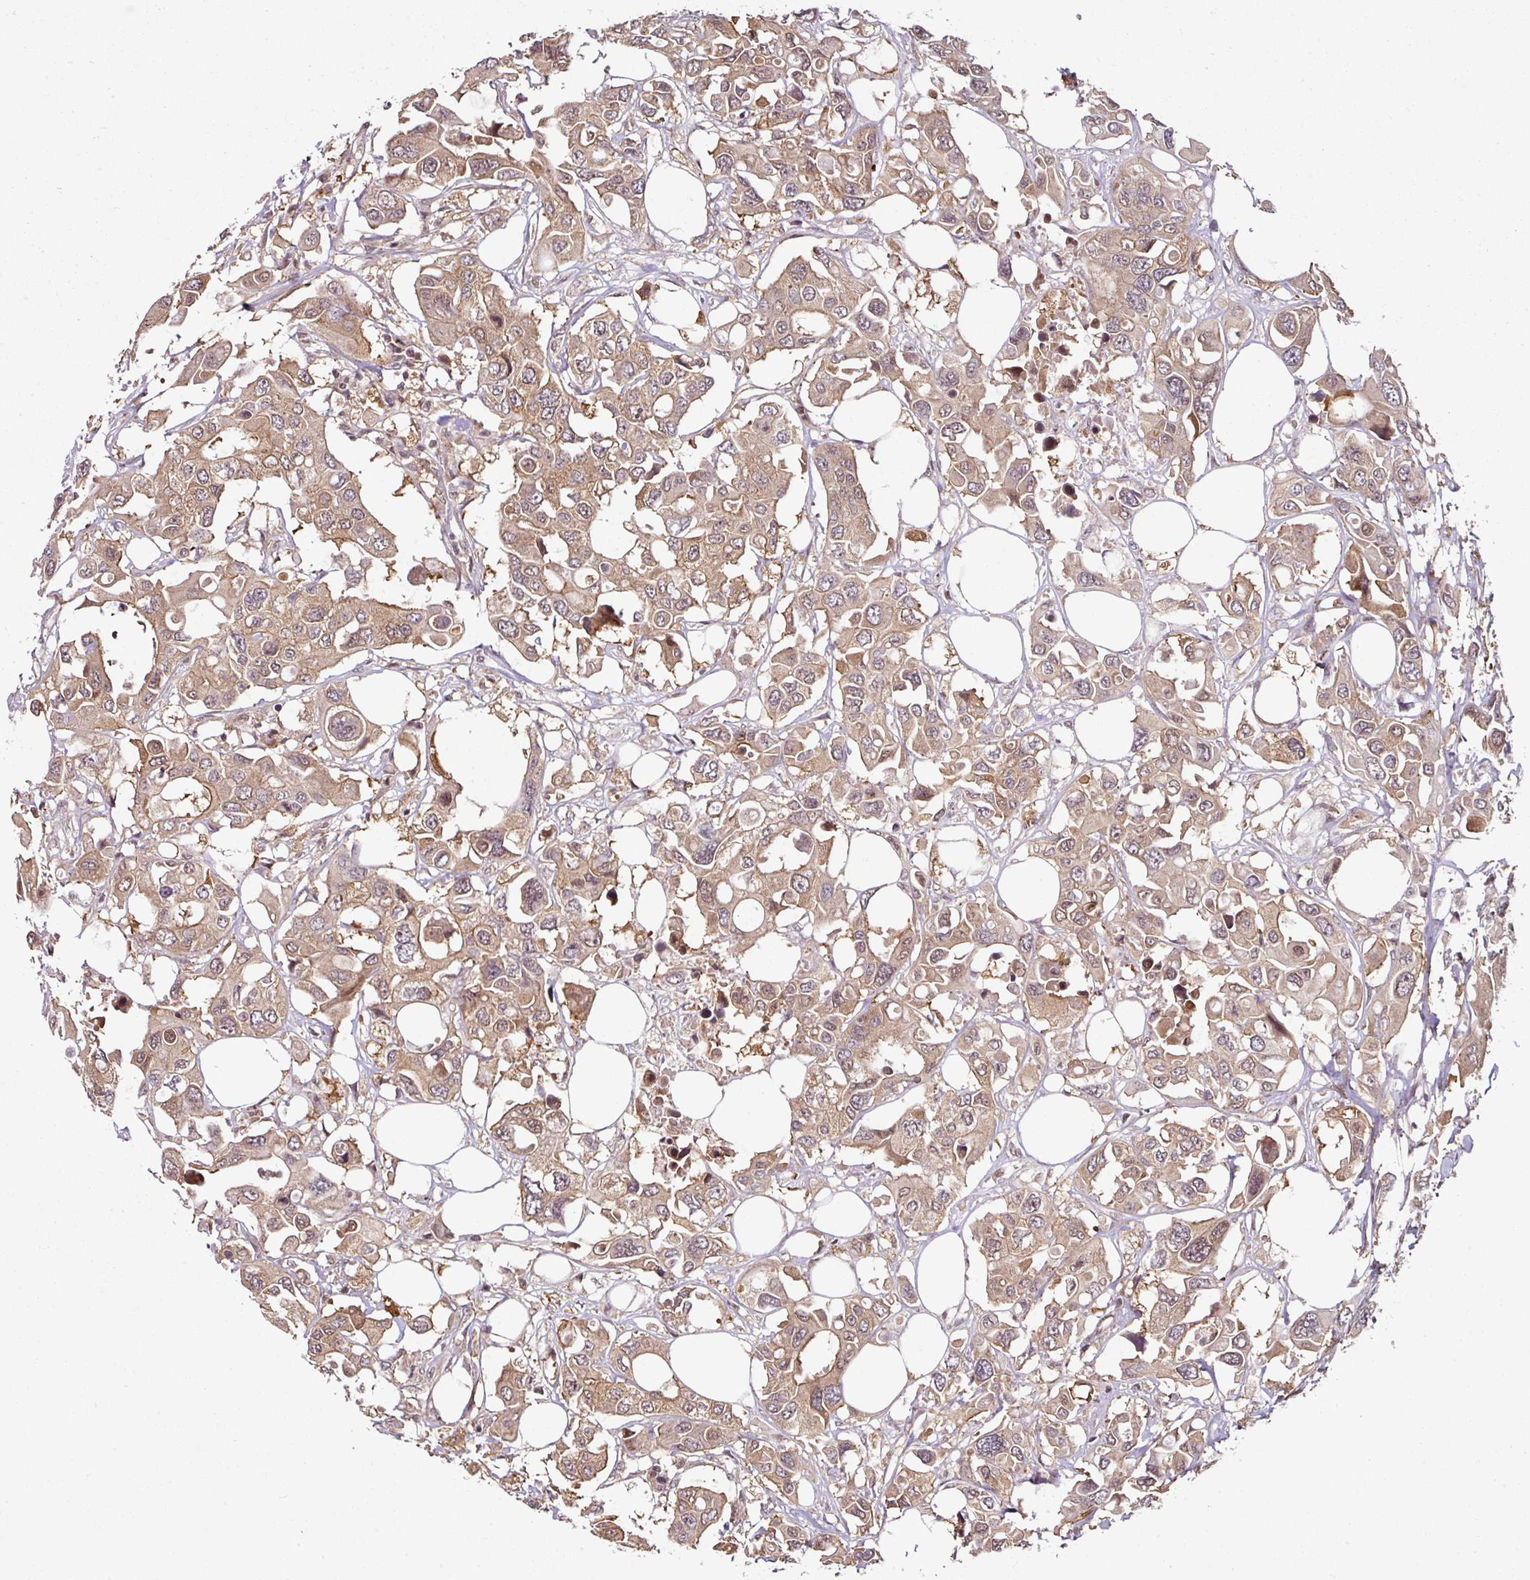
{"staining": {"intensity": "moderate", "quantity": ">75%", "location": "cytoplasmic/membranous,nuclear"}, "tissue": "colorectal cancer", "cell_type": "Tumor cells", "image_type": "cancer", "snomed": [{"axis": "morphology", "description": "Adenocarcinoma, NOS"}, {"axis": "topography", "description": "Colon"}], "caption": "Immunohistochemical staining of colorectal adenocarcinoma displays medium levels of moderate cytoplasmic/membranous and nuclear staining in about >75% of tumor cells.", "gene": "ANKRD18A", "patient": {"sex": "male", "age": 77}}